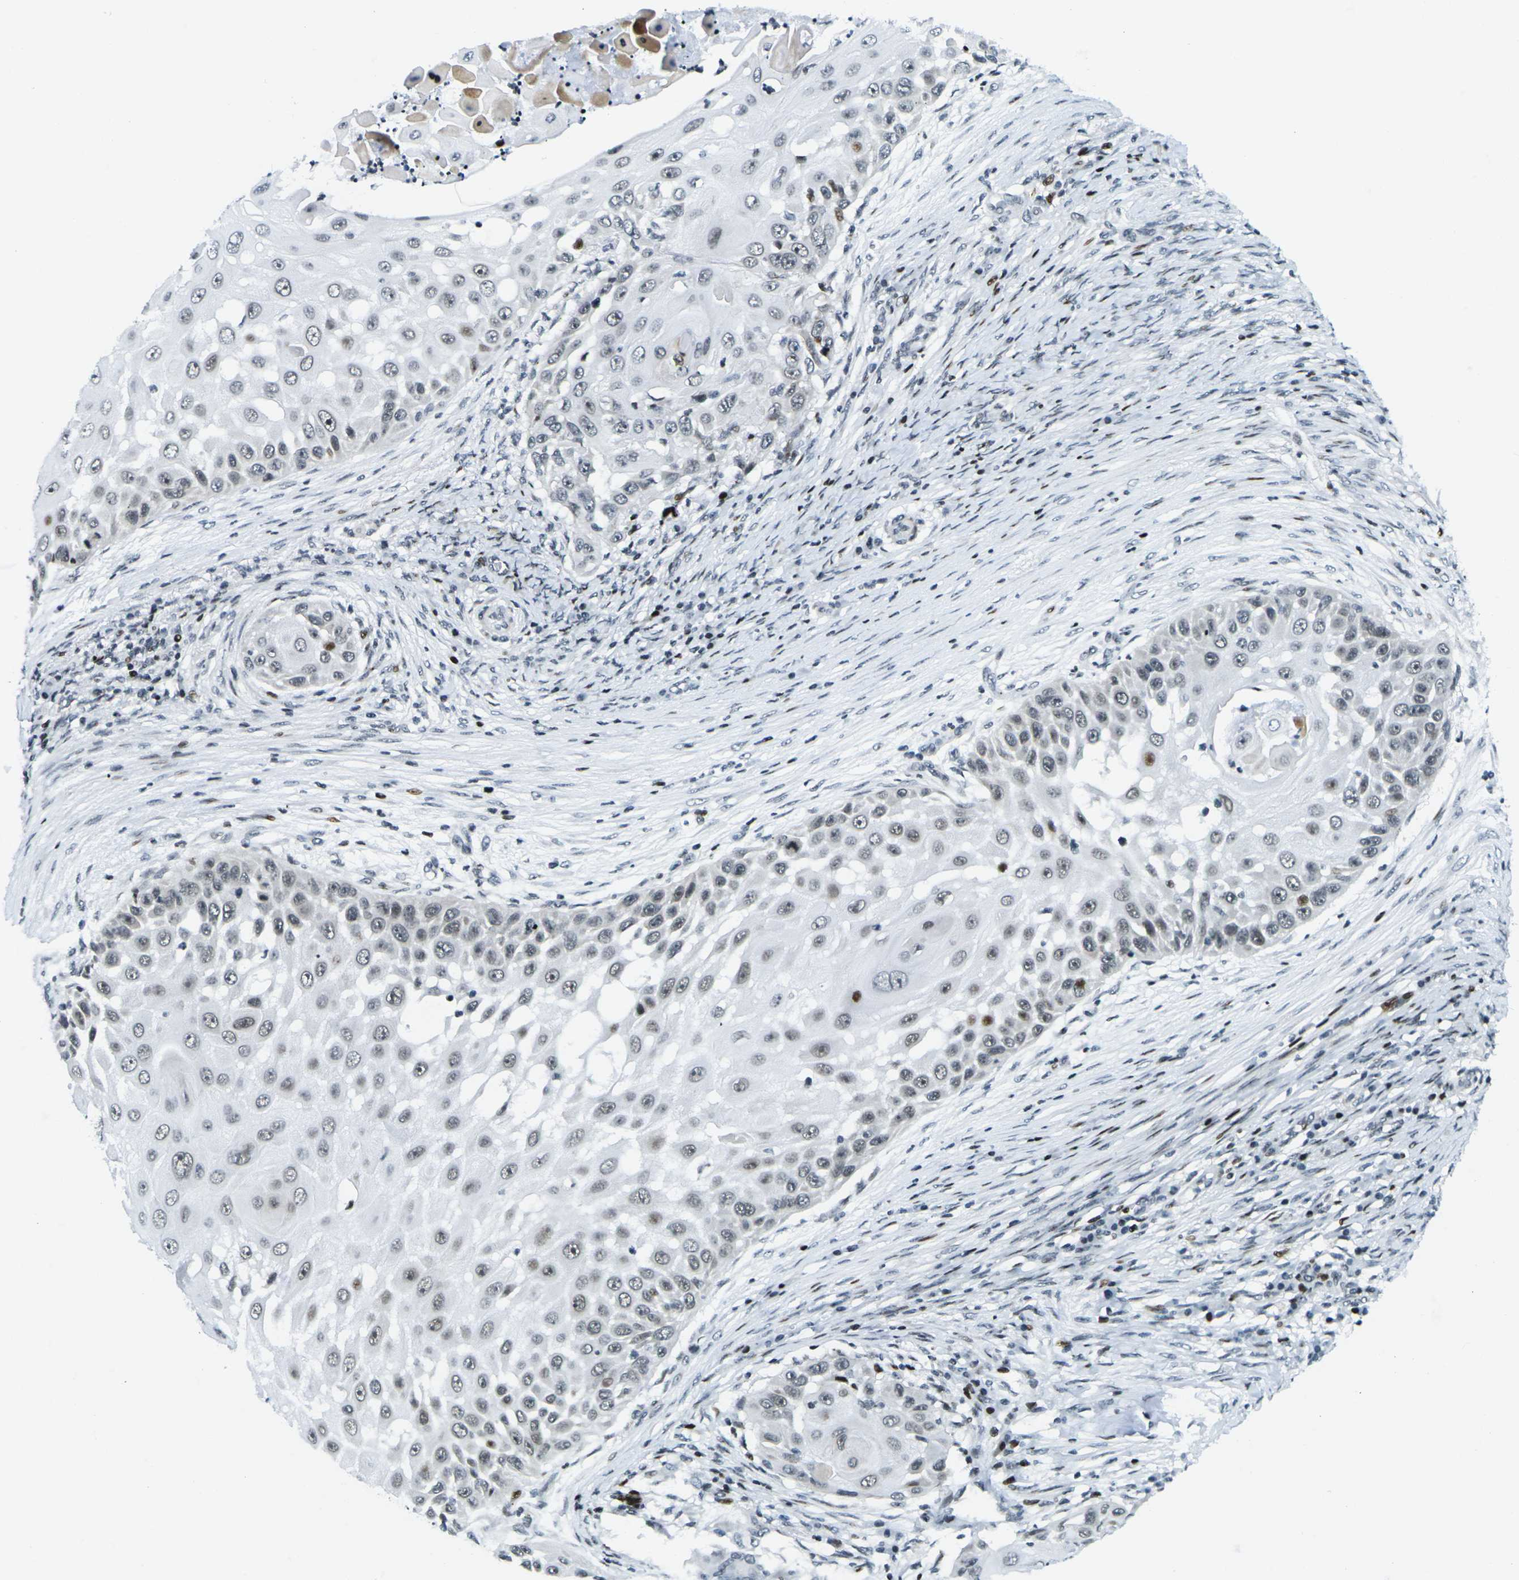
{"staining": {"intensity": "weak", "quantity": "25%-75%", "location": "nuclear"}, "tissue": "skin cancer", "cell_type": "Tumor cells", "image_type": "cancer", "snomed": [{"axis": "morphology", "description": "Squamous cell carcinoma, NOS"}, {"axis": "topography", "description": "Skin"}], "caption": "DAB (3,3'-diaminobenzidine) immunohistochemical staining of human squamous cell carcinoma (skin) displays weak nuclear protein staining in approximately 25%-75% of tumor cells. (Brightfield microscopy of DAB IHC at high magnification).", "gene": "H3-3A", "patient": {"sex": "female", "age": 44}}